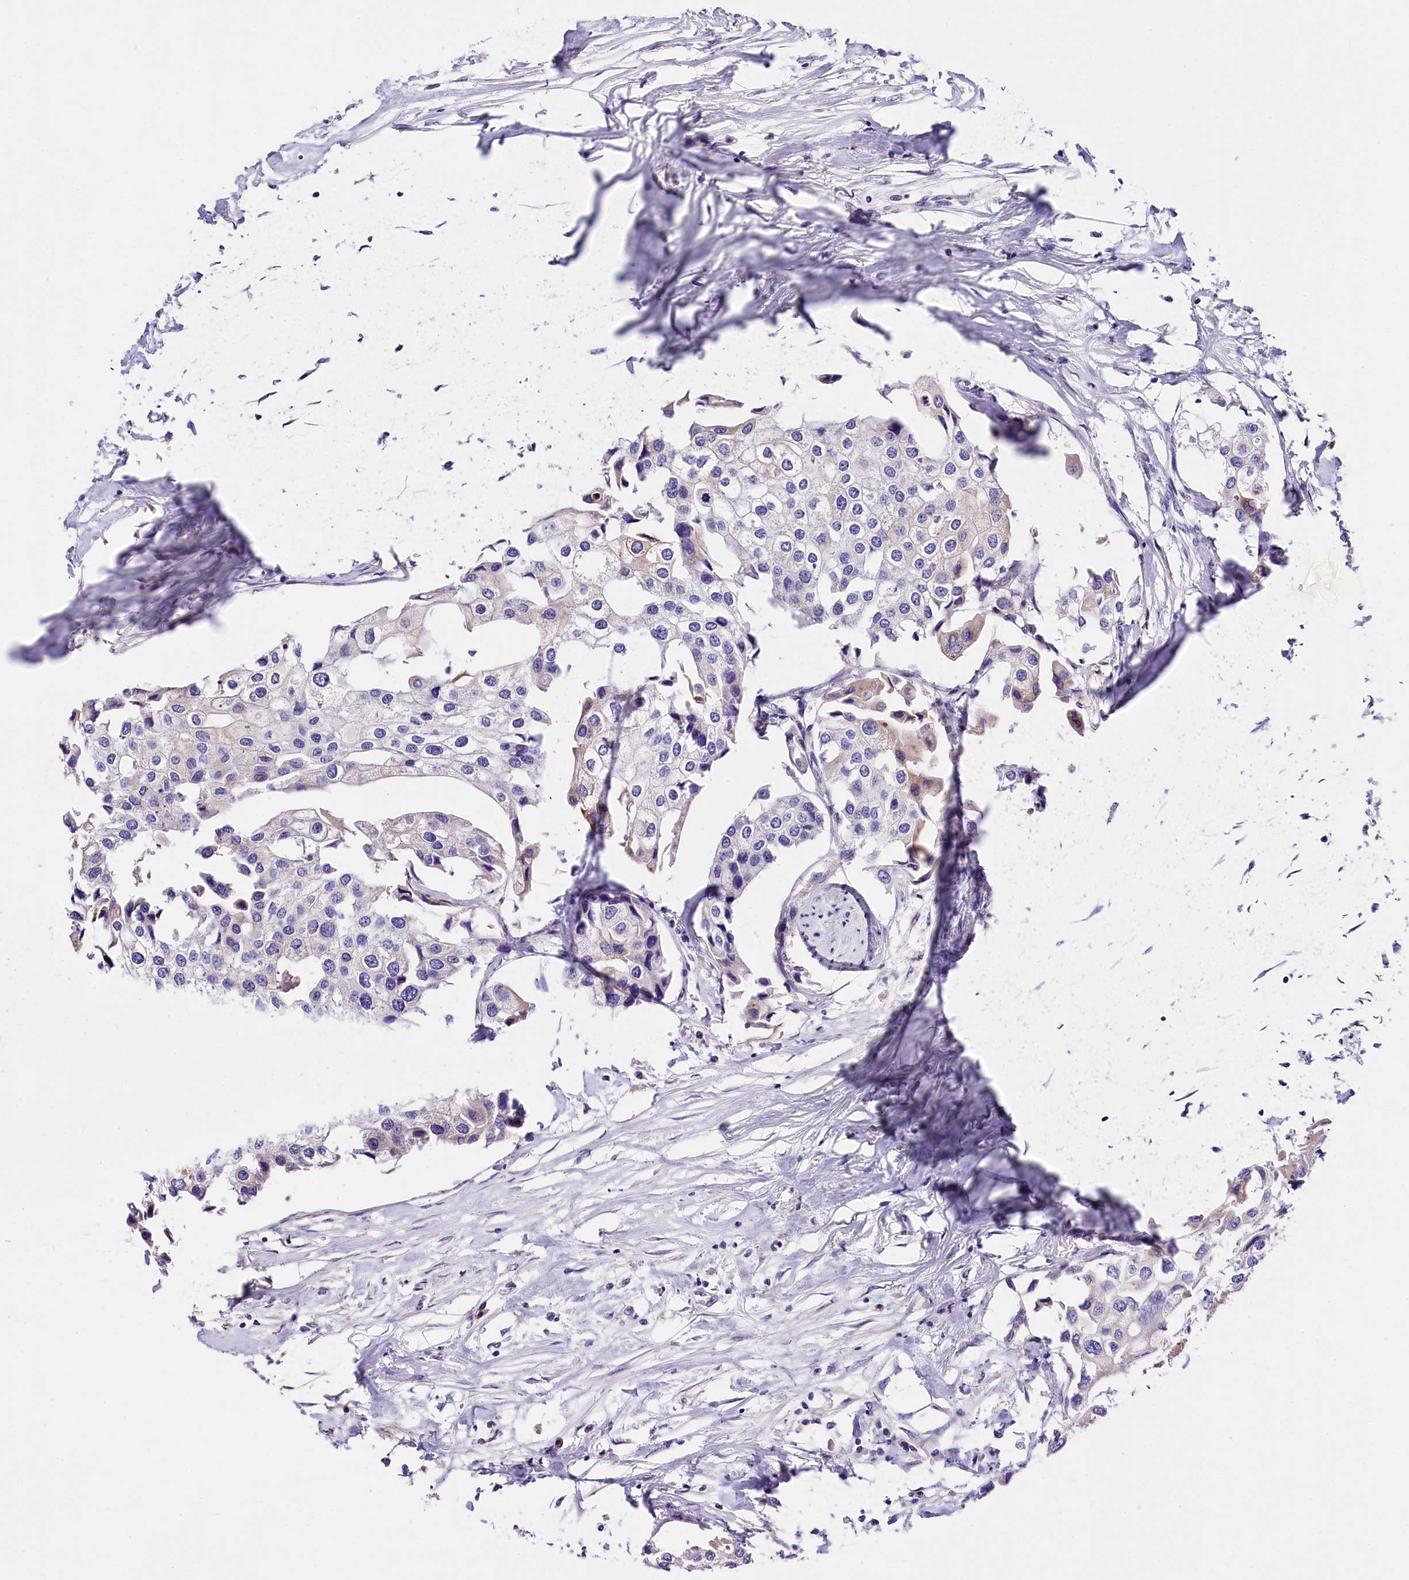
{"staining": {"intensity": "negative", "quantity": "none", "location": "none"}, "tissue": "urothelial cancer", "cell_type": "Tumor cells", "image_type": "cancer", "snomed": [{"axis": "morphology", "description": "Urothelial carcinoma, High grade"}, {"axis": "topography", "description": "Urinary bladder"}], "caption": "Tumor cells show no significant staining in urothelial carcinoma (high-grade).", "gene": "ACAA2", "patient": {"sex": "male", "age": 64}}